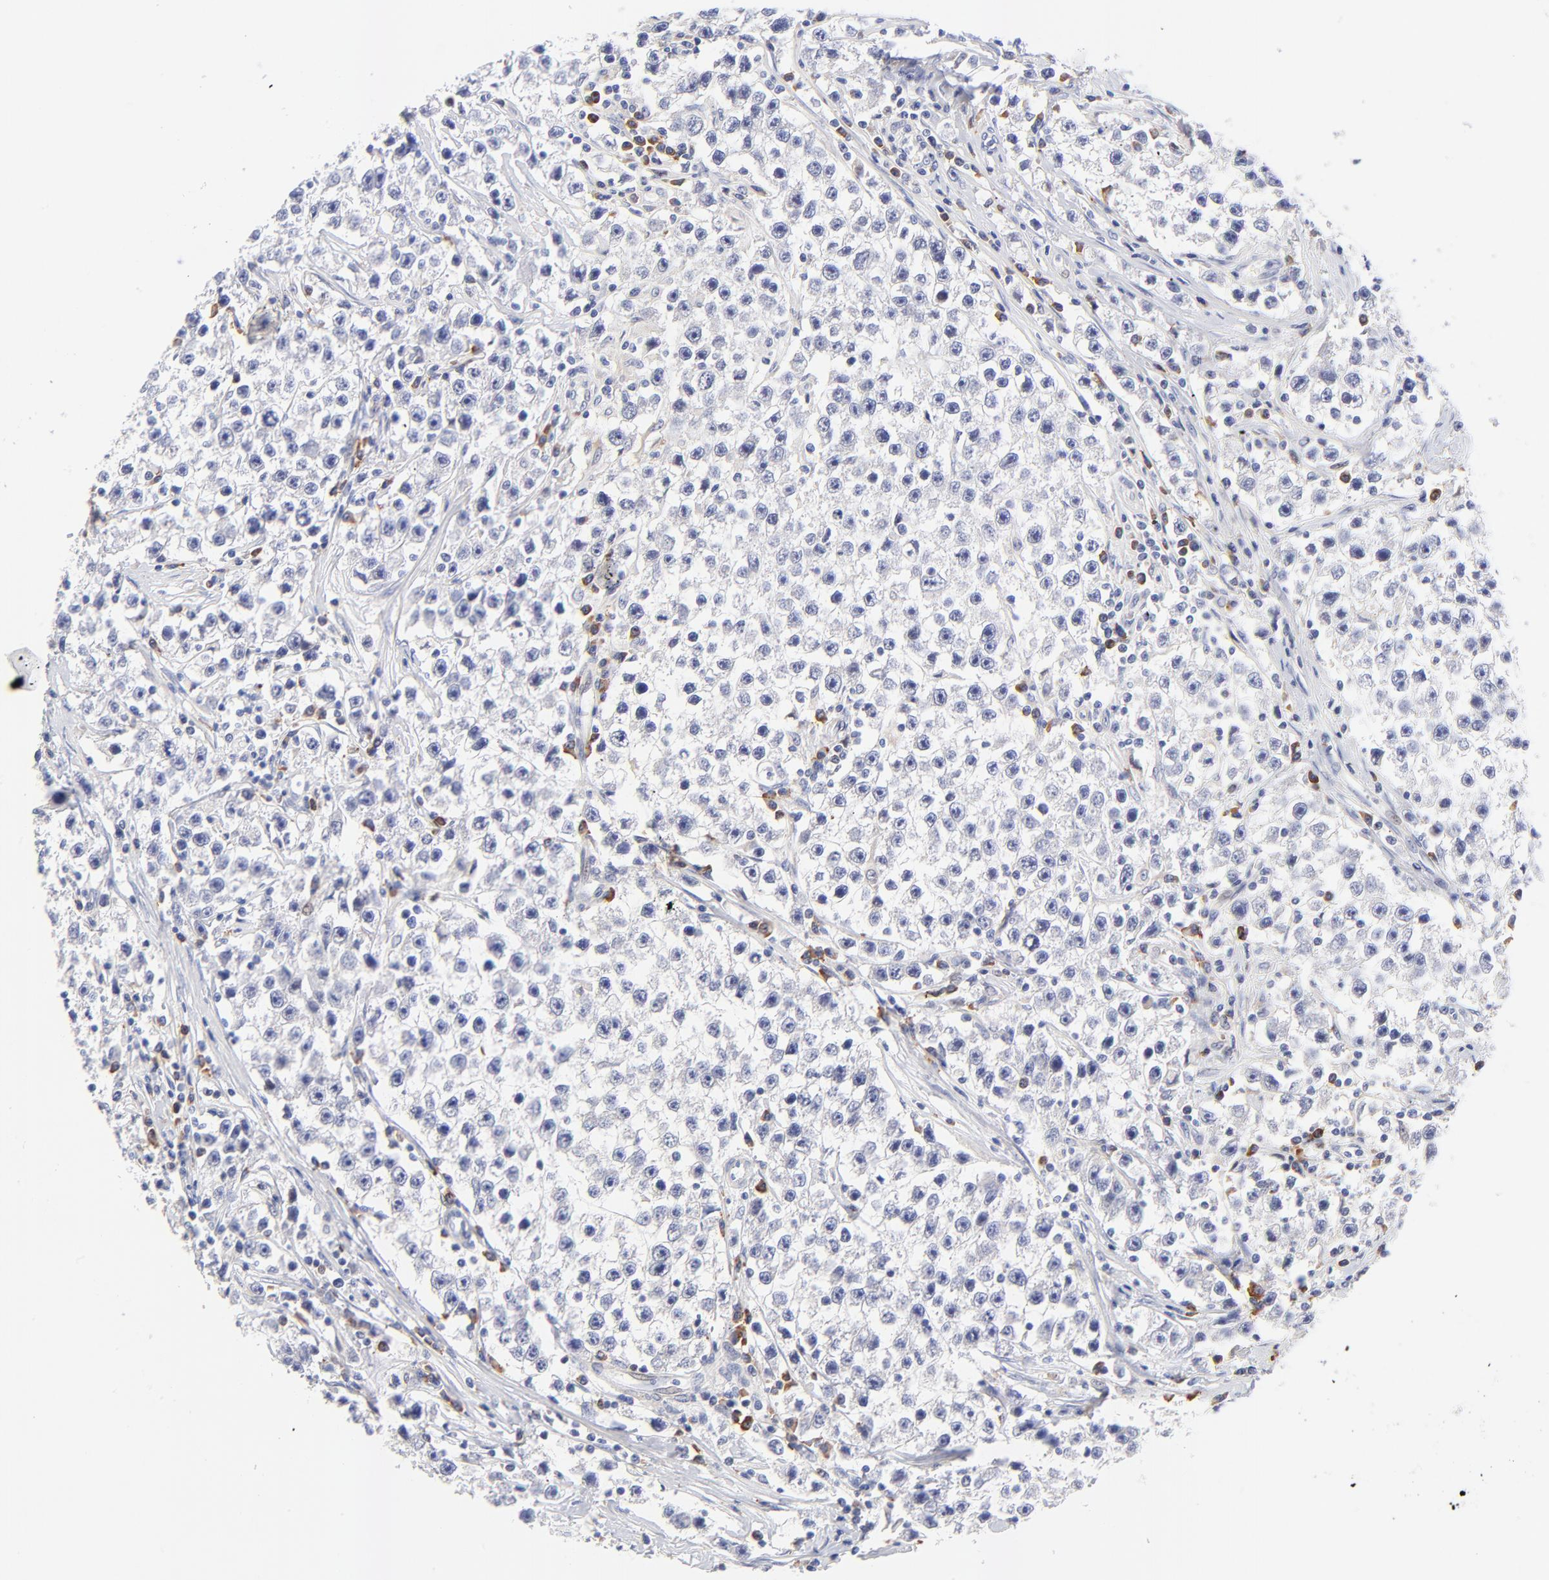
{"staining": {"intensity": "negative", "quantity": "none", "location": "none"}, "tissue": "testis cancer", "cell_type": "Tumor cells", "image_type": "cancer", "snomed": [{"axis": "morphology", "description": "Seminoma, NOS"}, {"axis": "topography", "description": "Testis"}], "caption": "There is no significant staining in tumor cells of testis seminoma.", "gene": "AFF2", "patient": {"sex": "male", "age": 35}}